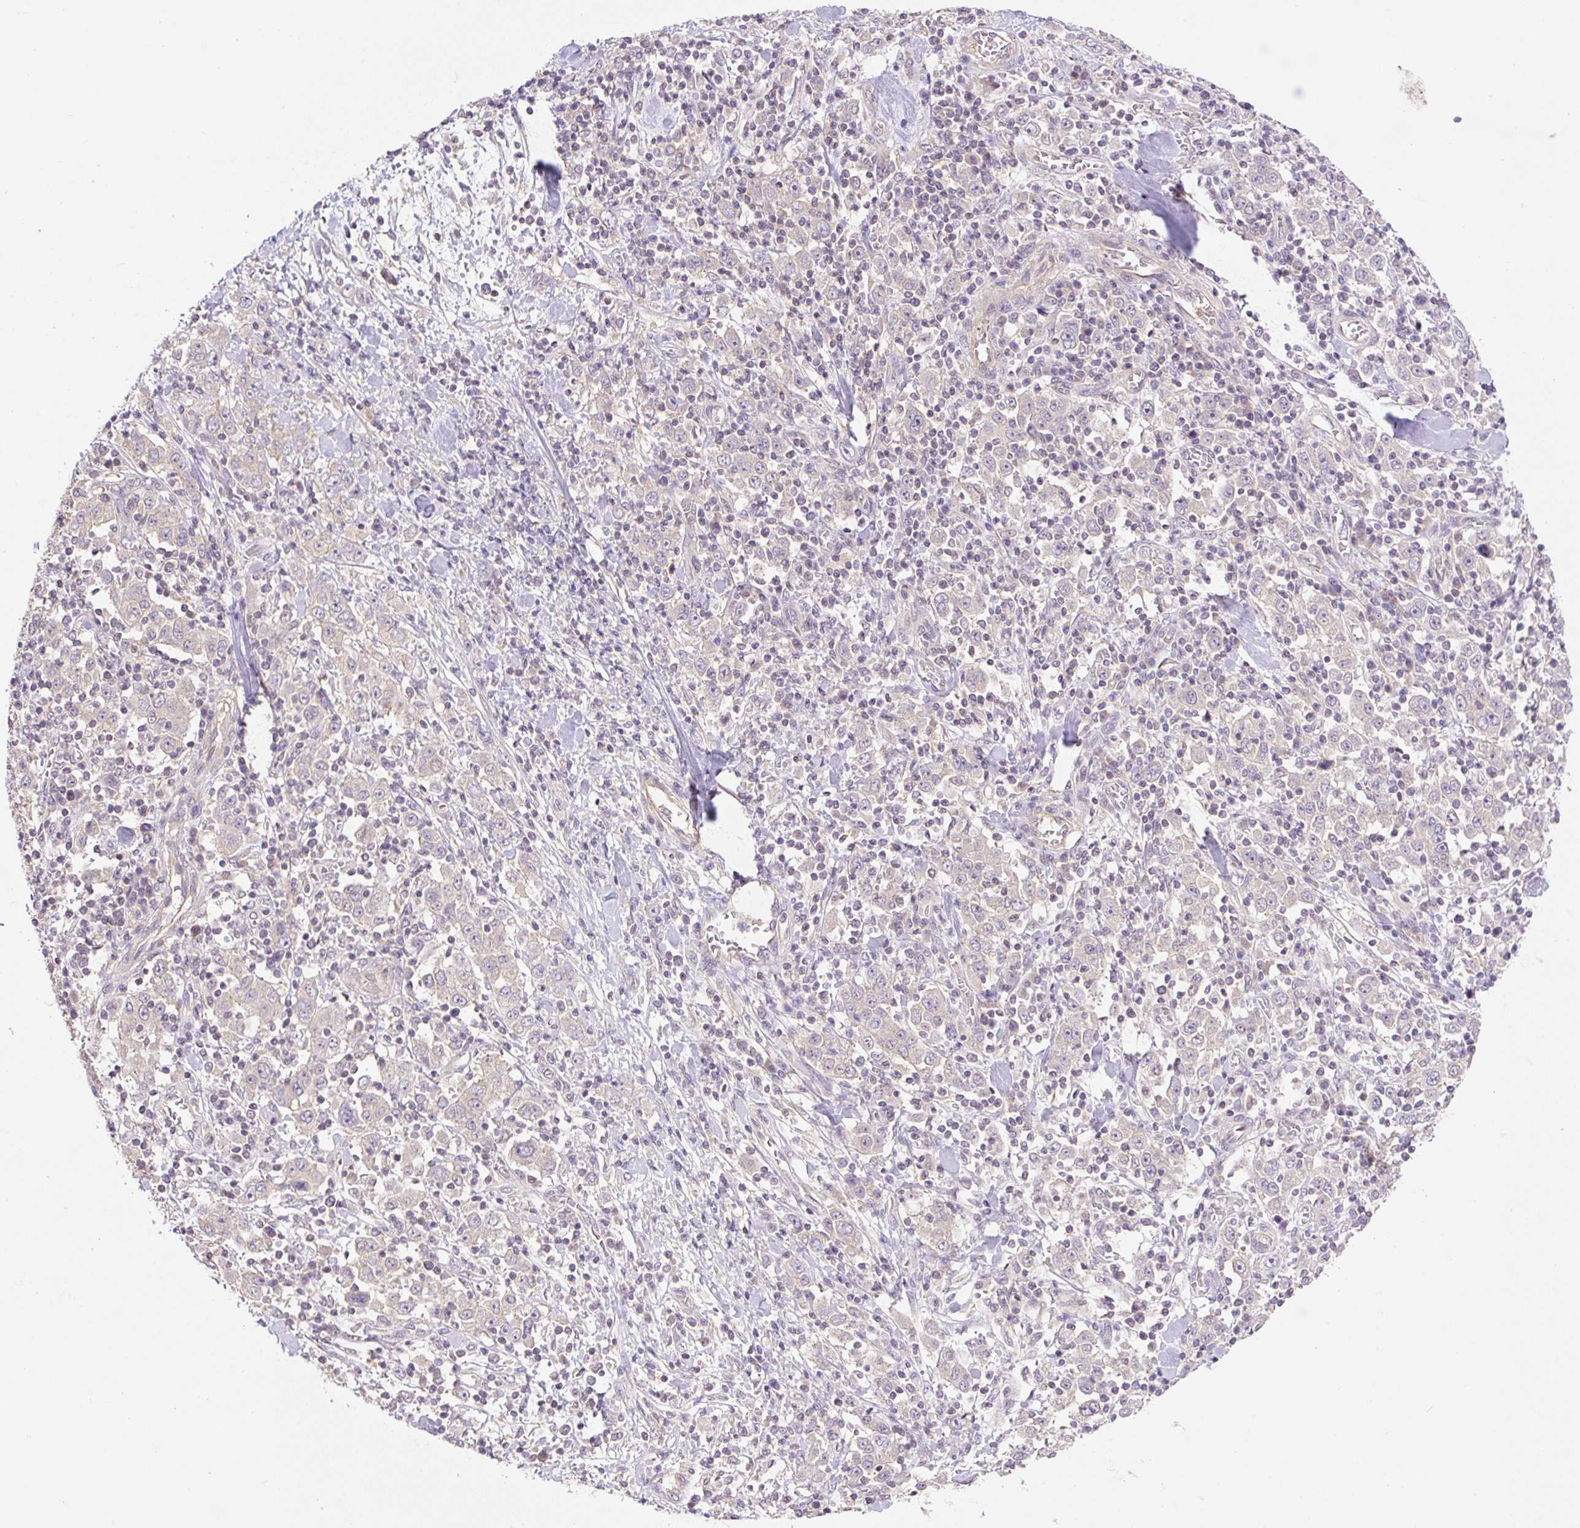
{"staining": {"intensity": "negative", "quantity": "none", "location": "none"}, "tissue": "stomach cancer", "cell_type": "Tumor cells", "image_type": "cancer", "snomed": [{"axis": "morphology", "description": "Normal tissue, NOS"}, {"axis": "morphology", "description": "Adenocarcinoma, NOS"}, {"axis": "topography", "description": "Stomach, upper"}, {"axis": "topography", "description": "Stomach"}], "caption": "The histopathology image shows no significant staining in tumor cells of adenocarcinoma (stomach).", "gene": "COX8A", "patient": {"sex": "male", "age": 59}}